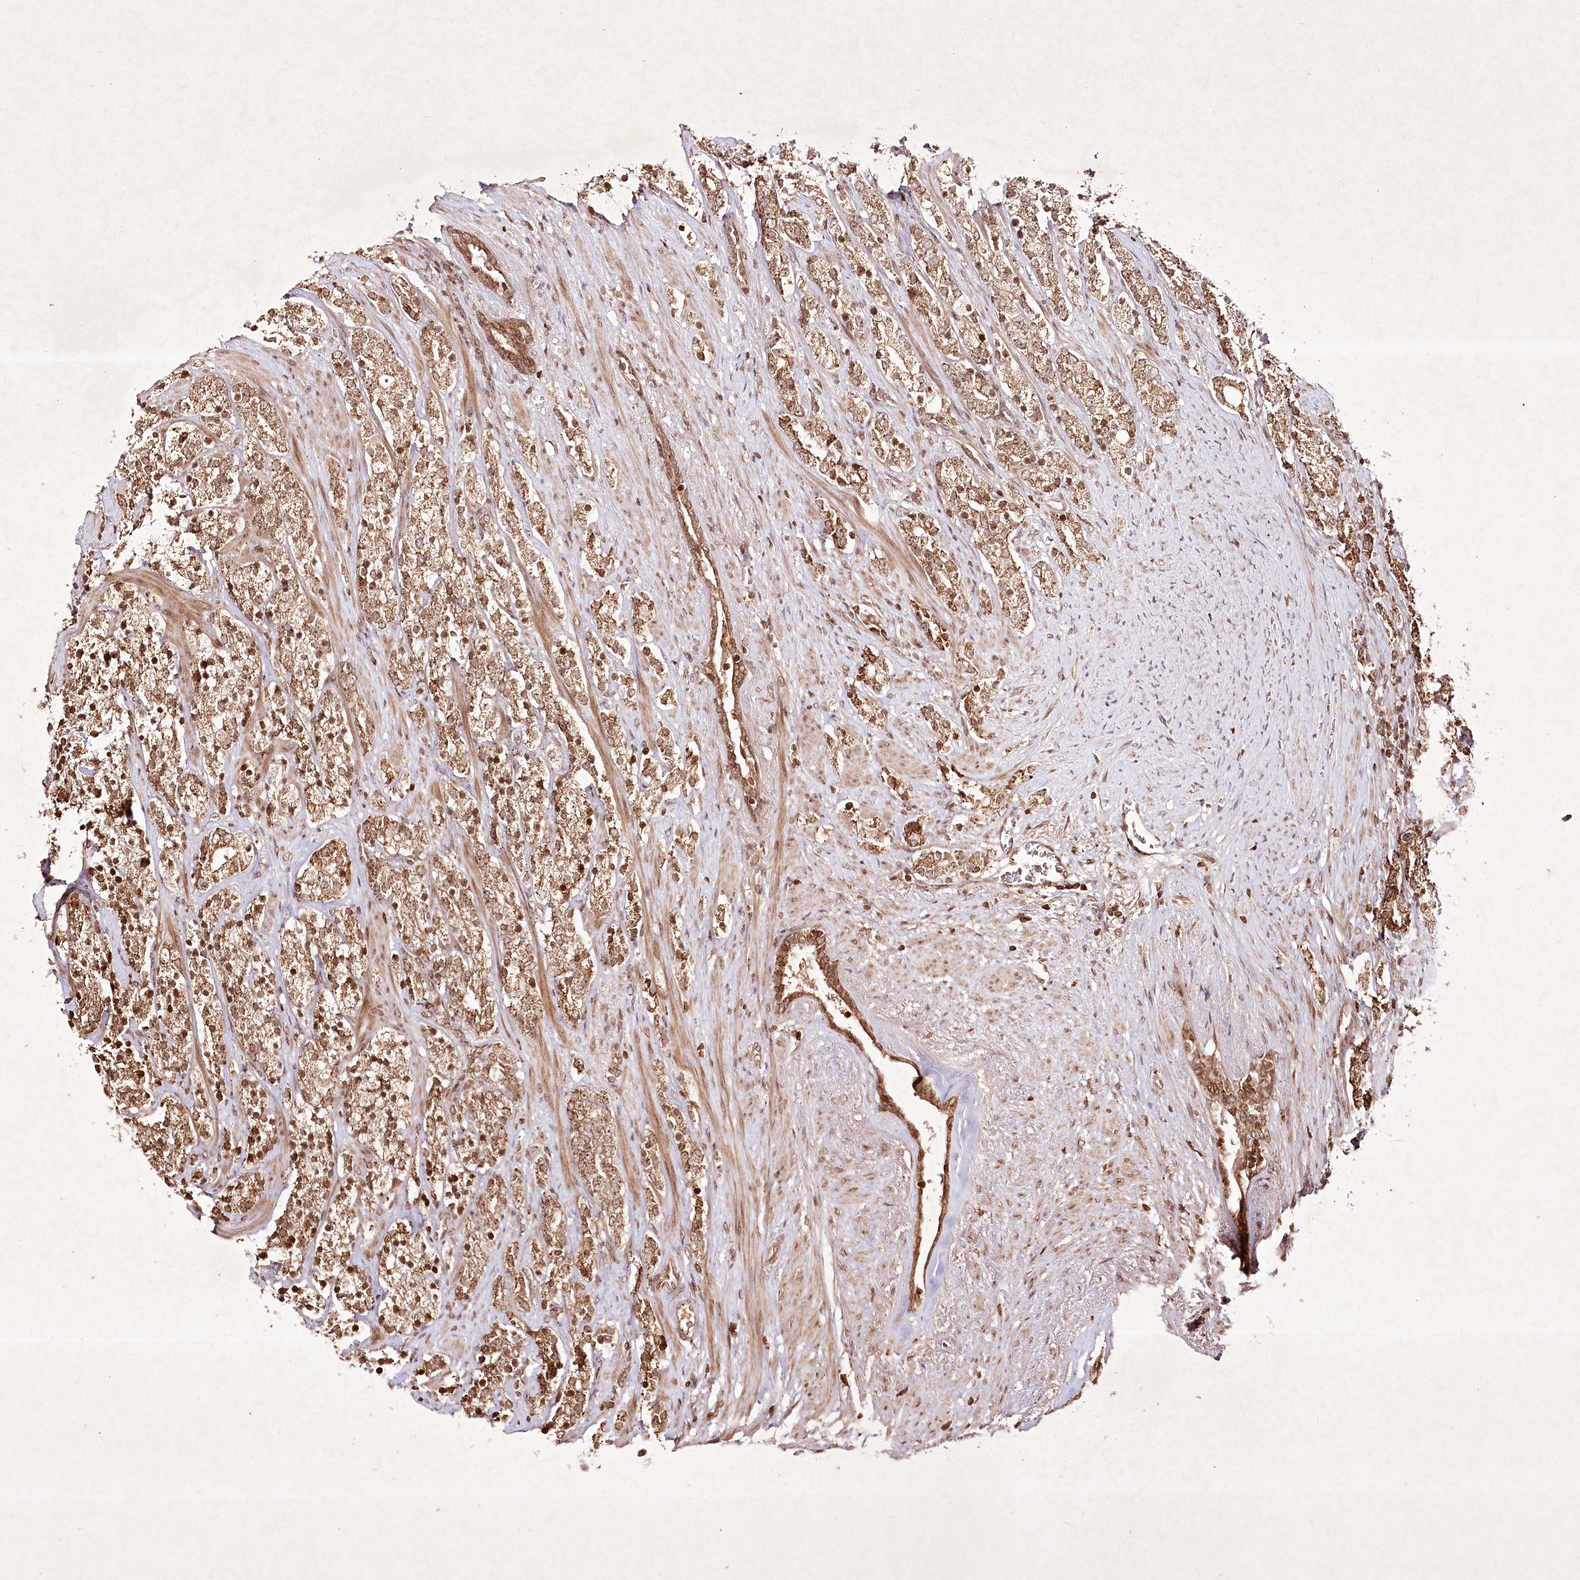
{"staining": {"intensity": "moderate", "quantity": ">75%", "location": "cytoplasmic/membranous,nuclear"}, "tissue": "prostate cancer", "cell_type": "Tumor cells", "image_type": "cancer", "snomed": [{"axis": "morphology", "description": "Adenocarcinoma, High grade"}, {"axis": "topography", "description": "Prostate"}], "caption": "Immunohistochemistry staining of prostate adenocarcinoma (high-grade), which displays medium levels of moderate cytoplasmic/membranous and nuclear staining in approximately >75% of tumor cells indicating moderate cytoplasmic/membranous and nuclear protein positivity. The staining was performed using DAB (brown) for protein detection and nuclei were counterstained in hematoxylin (blue).", "gene": "CARM1", "patient": {"sex": "male", "age": 71}}